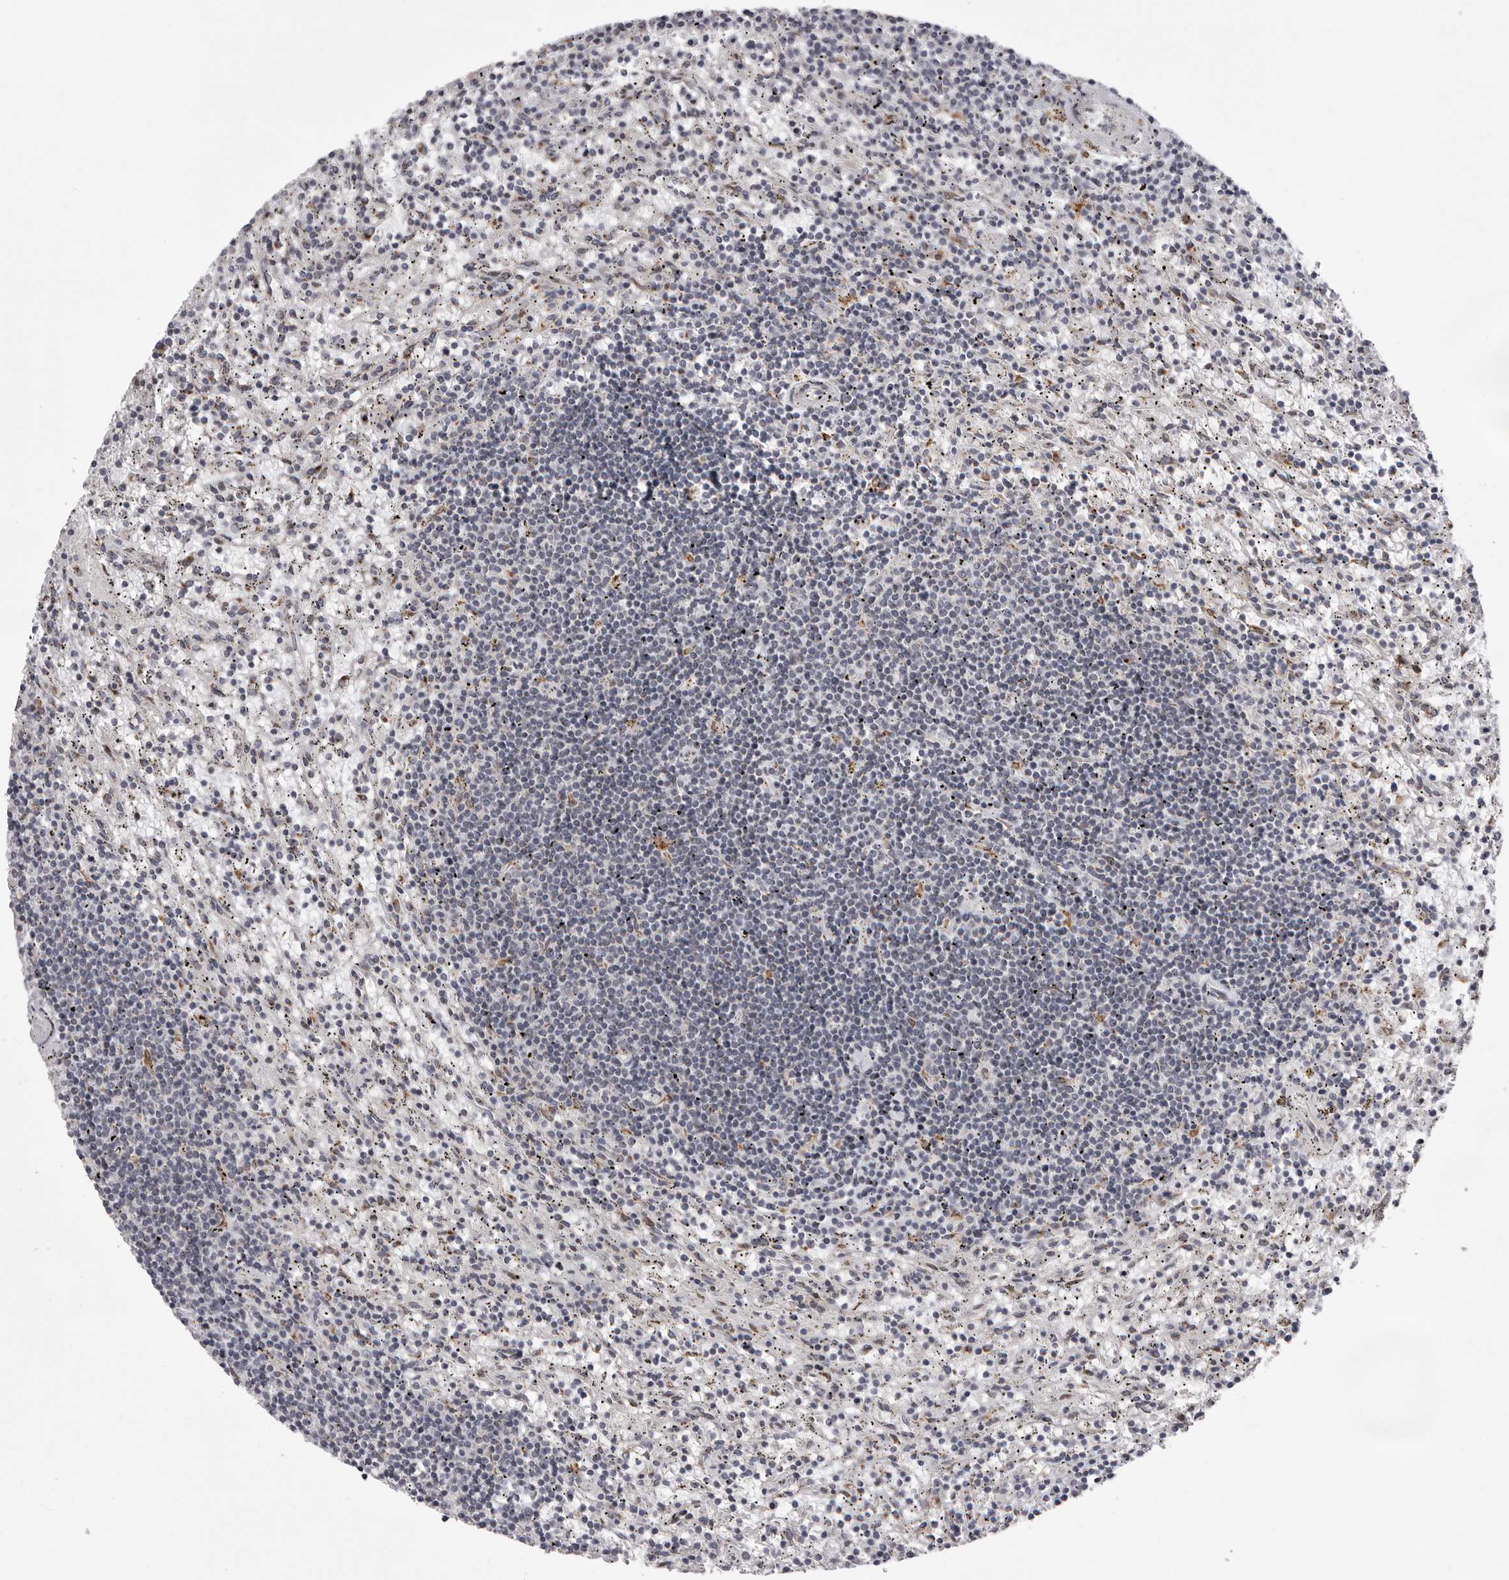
{"staining": {"intensity": "negative", "quantity": "none", "location": "none"}, "tissue": "lymphoma", "cell_type": "Tumor cells", "image_type": "cancer", "snomed": [{"axis": "morphology", "description": "Malignant lymphoma, non-Hodgkin's type, Low grade"}, {"axis": "topography", "description": "Spleen"}], "caption": "Immunohistochemical staining of low-grade malignant lymphoma, non-Hodgkin's type demonstrates no significant staining in tumor cells. The staining is performed using DAB brown chromogen with nuclei counter-stained in using hematoxylin.", "gene": "WDR47", "patient": {"sex": "male", "age": 76}}